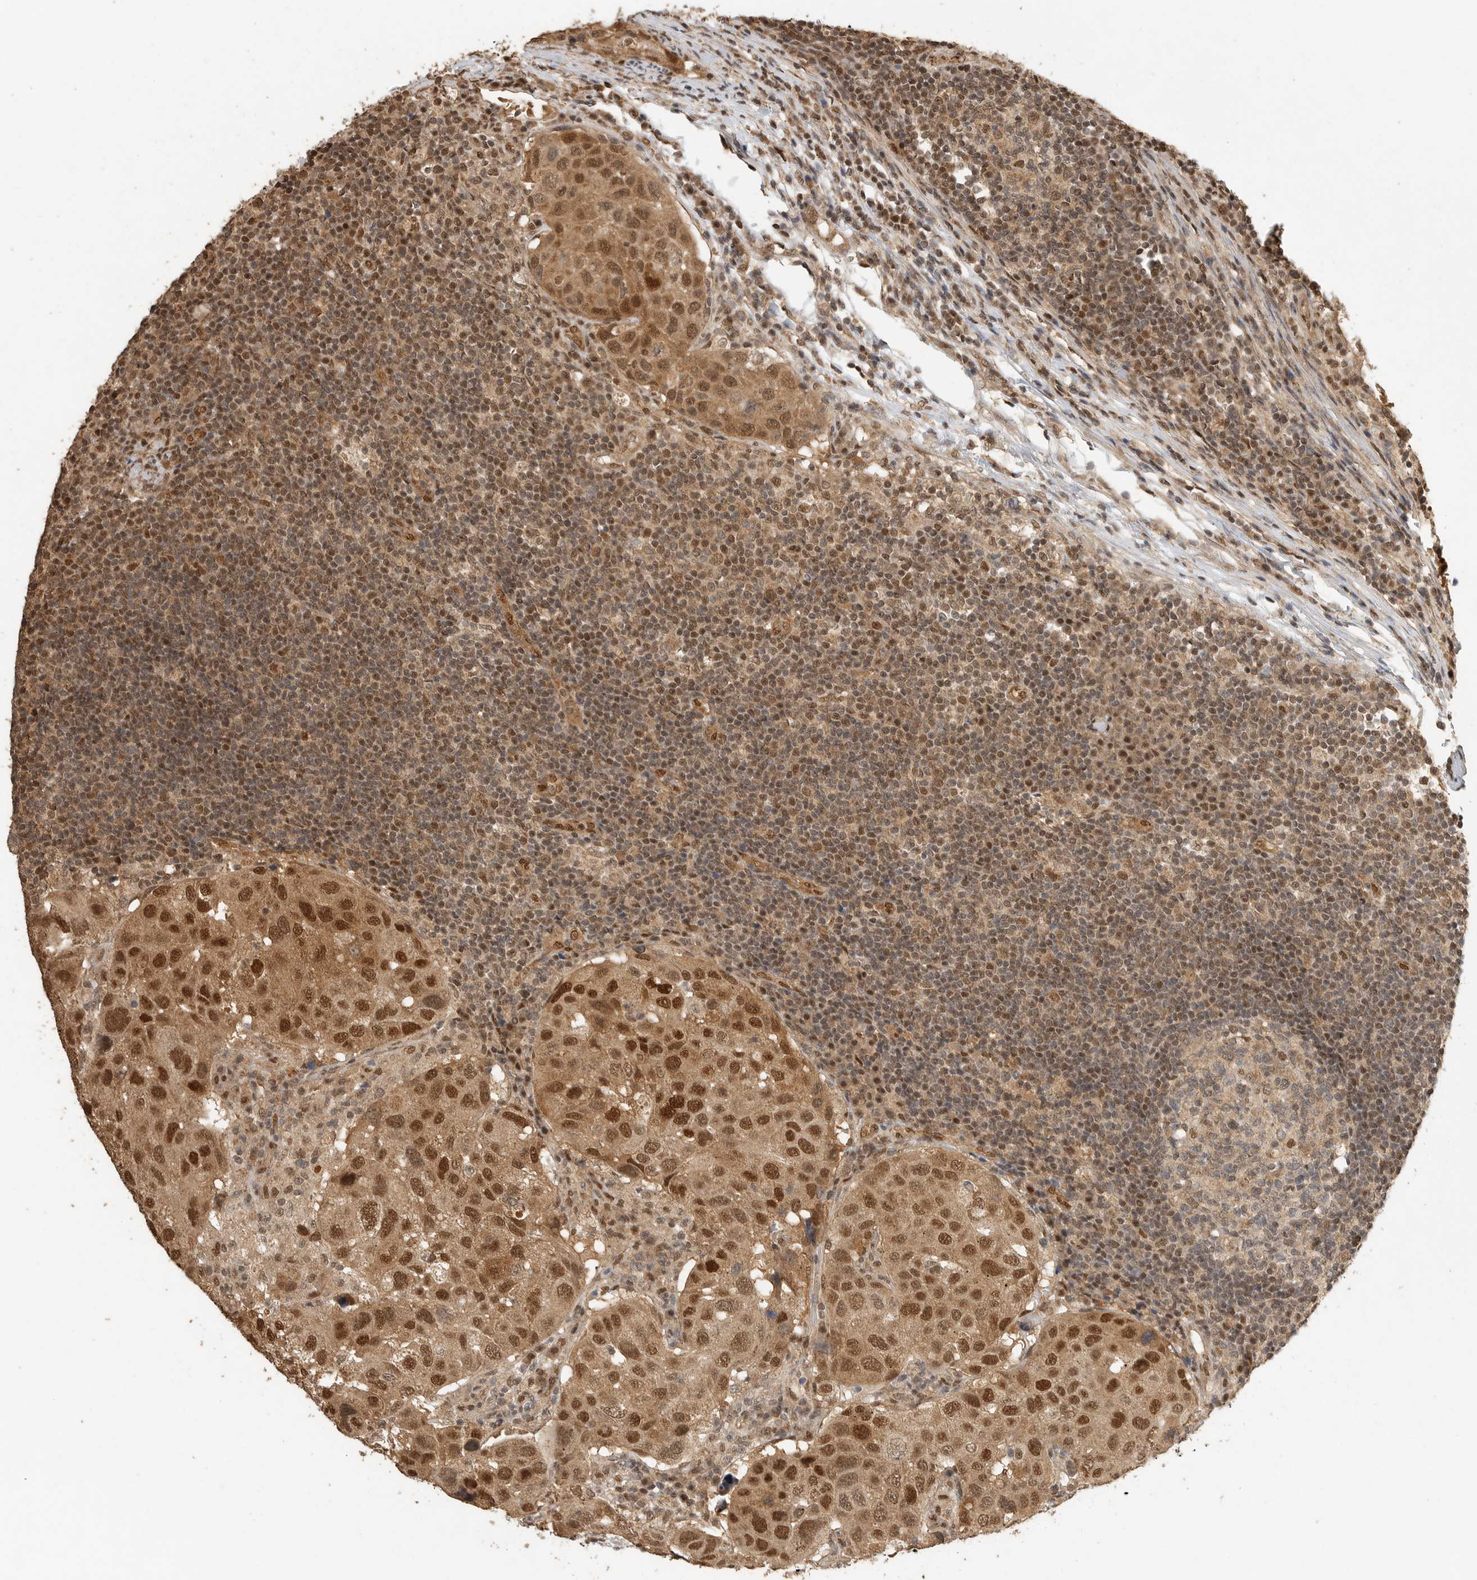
{"staining": {"intensity": "strong", "quantity": ">75%", "location": "cytoplasmic/membranous,nuclear"}, "tissue": "urothelial cancer", "cell_type": "Tumor cells", "image_type": "cancer", "snomed": [{"axis": "morphology", "description": "Urothelial carcinoma, High grade"}, {"axis": "topography", "description": "Lymph node"}, {"axis": "topography", "description": "Urinary bladder"}], "caption": "The immunohistochemical stain shows strong cytoplasmic/membranous and nuclear expression in tumor cells of urothelial cancer tissue. Nuclei are stained in blue.", "gene": "DFFA", "patient": {"sex": "male", "age": 51}}